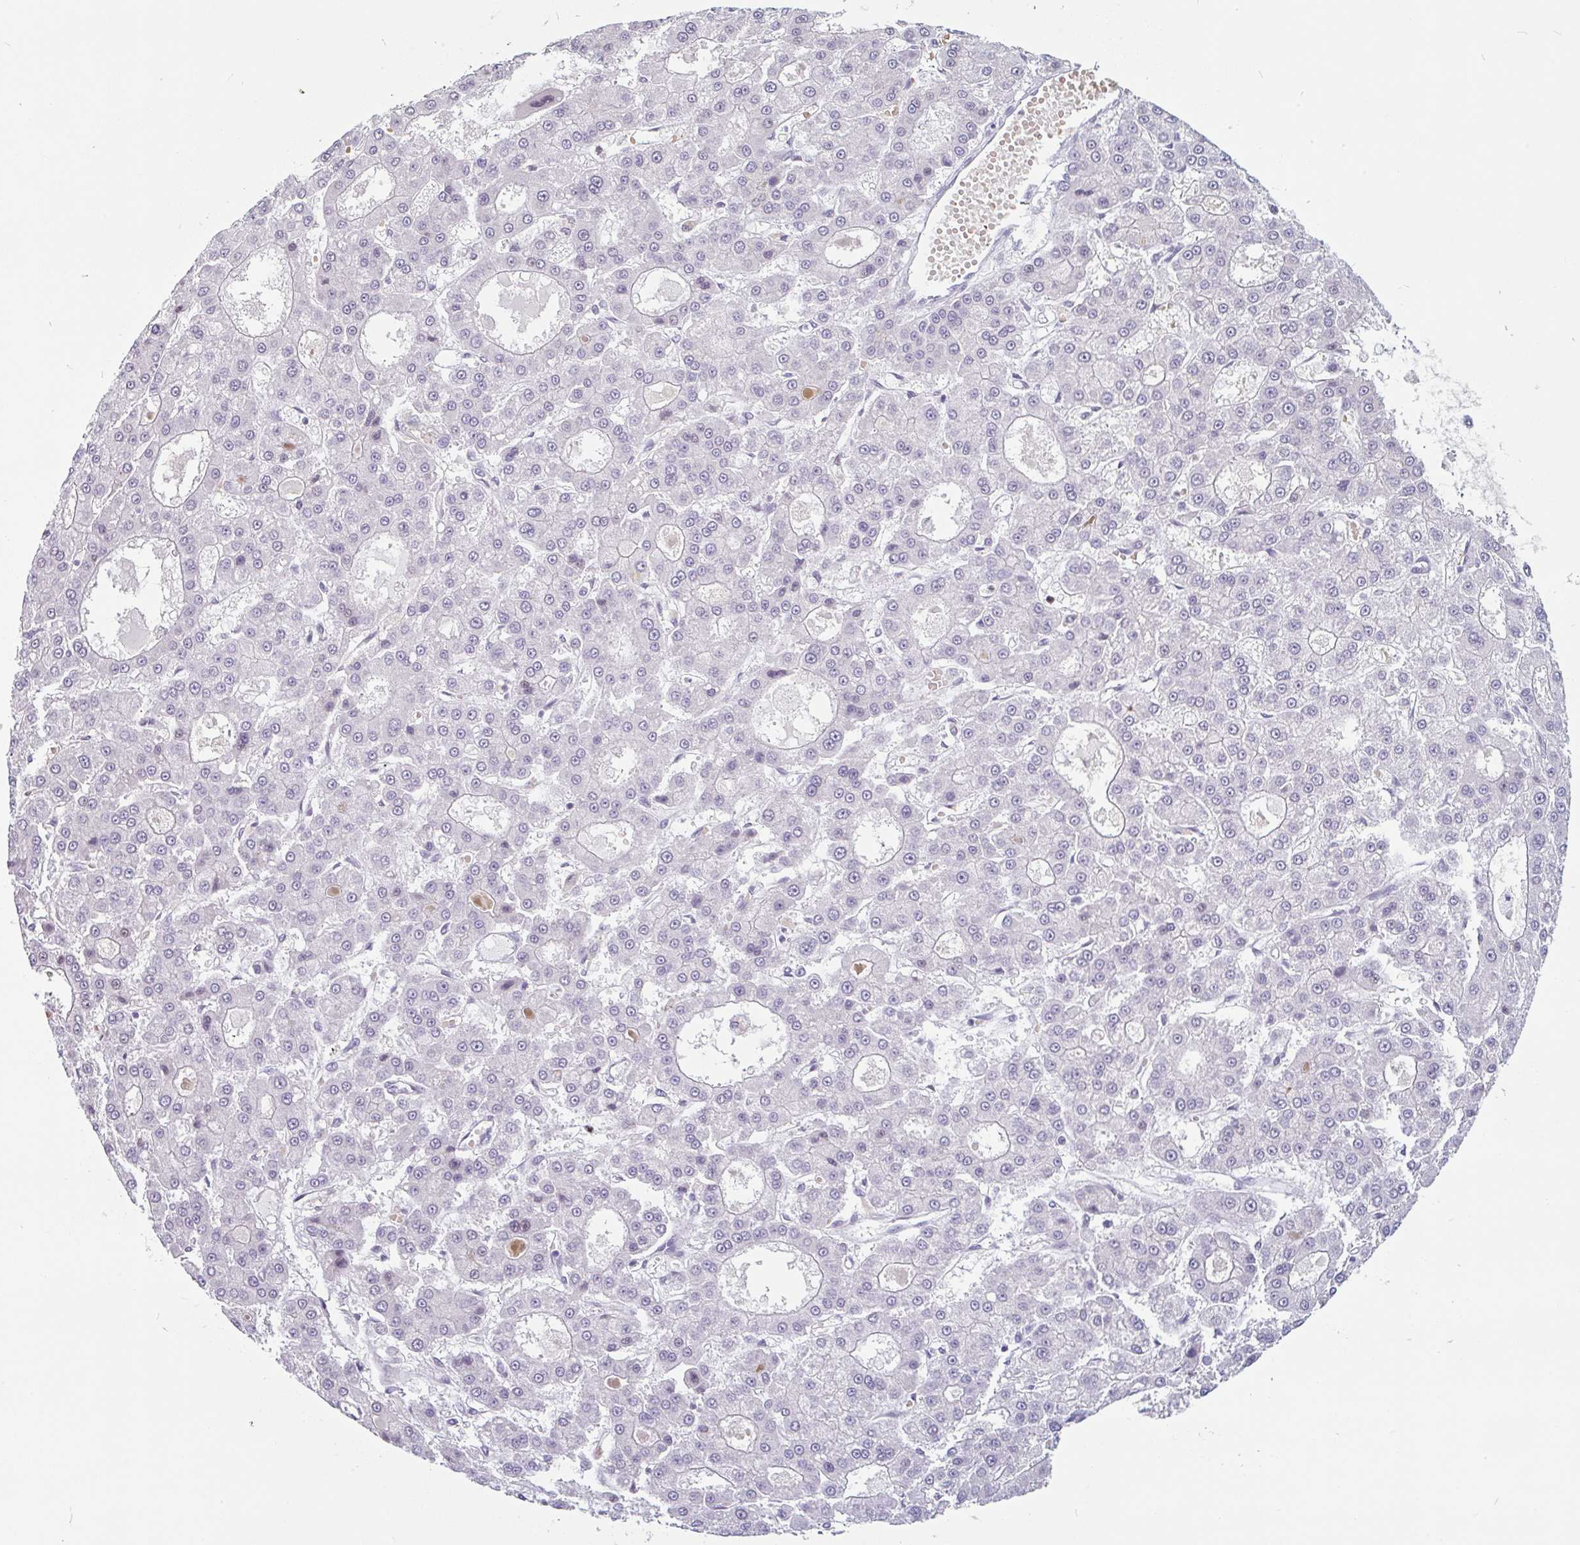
{"staining": {"intensity": "negative", "quantity": "none", "location": "none"}, "tissue": "liver cancer", "cell_type": "Tumor cells", "image_type": "cancer", "snomed": [{"axis": "morphology", "description": "Carcinoma, Hepatocellular, NOS"}, {"axis": "topography", "description": "Liver"}], "caption": "This is an immunohistochemistry micrograph of liver cancer (hepatocellular carcinoma). There is no expression in tumor cells.", "gene": "TMEM119", "patient": {"sex": "male", "age": 70}}